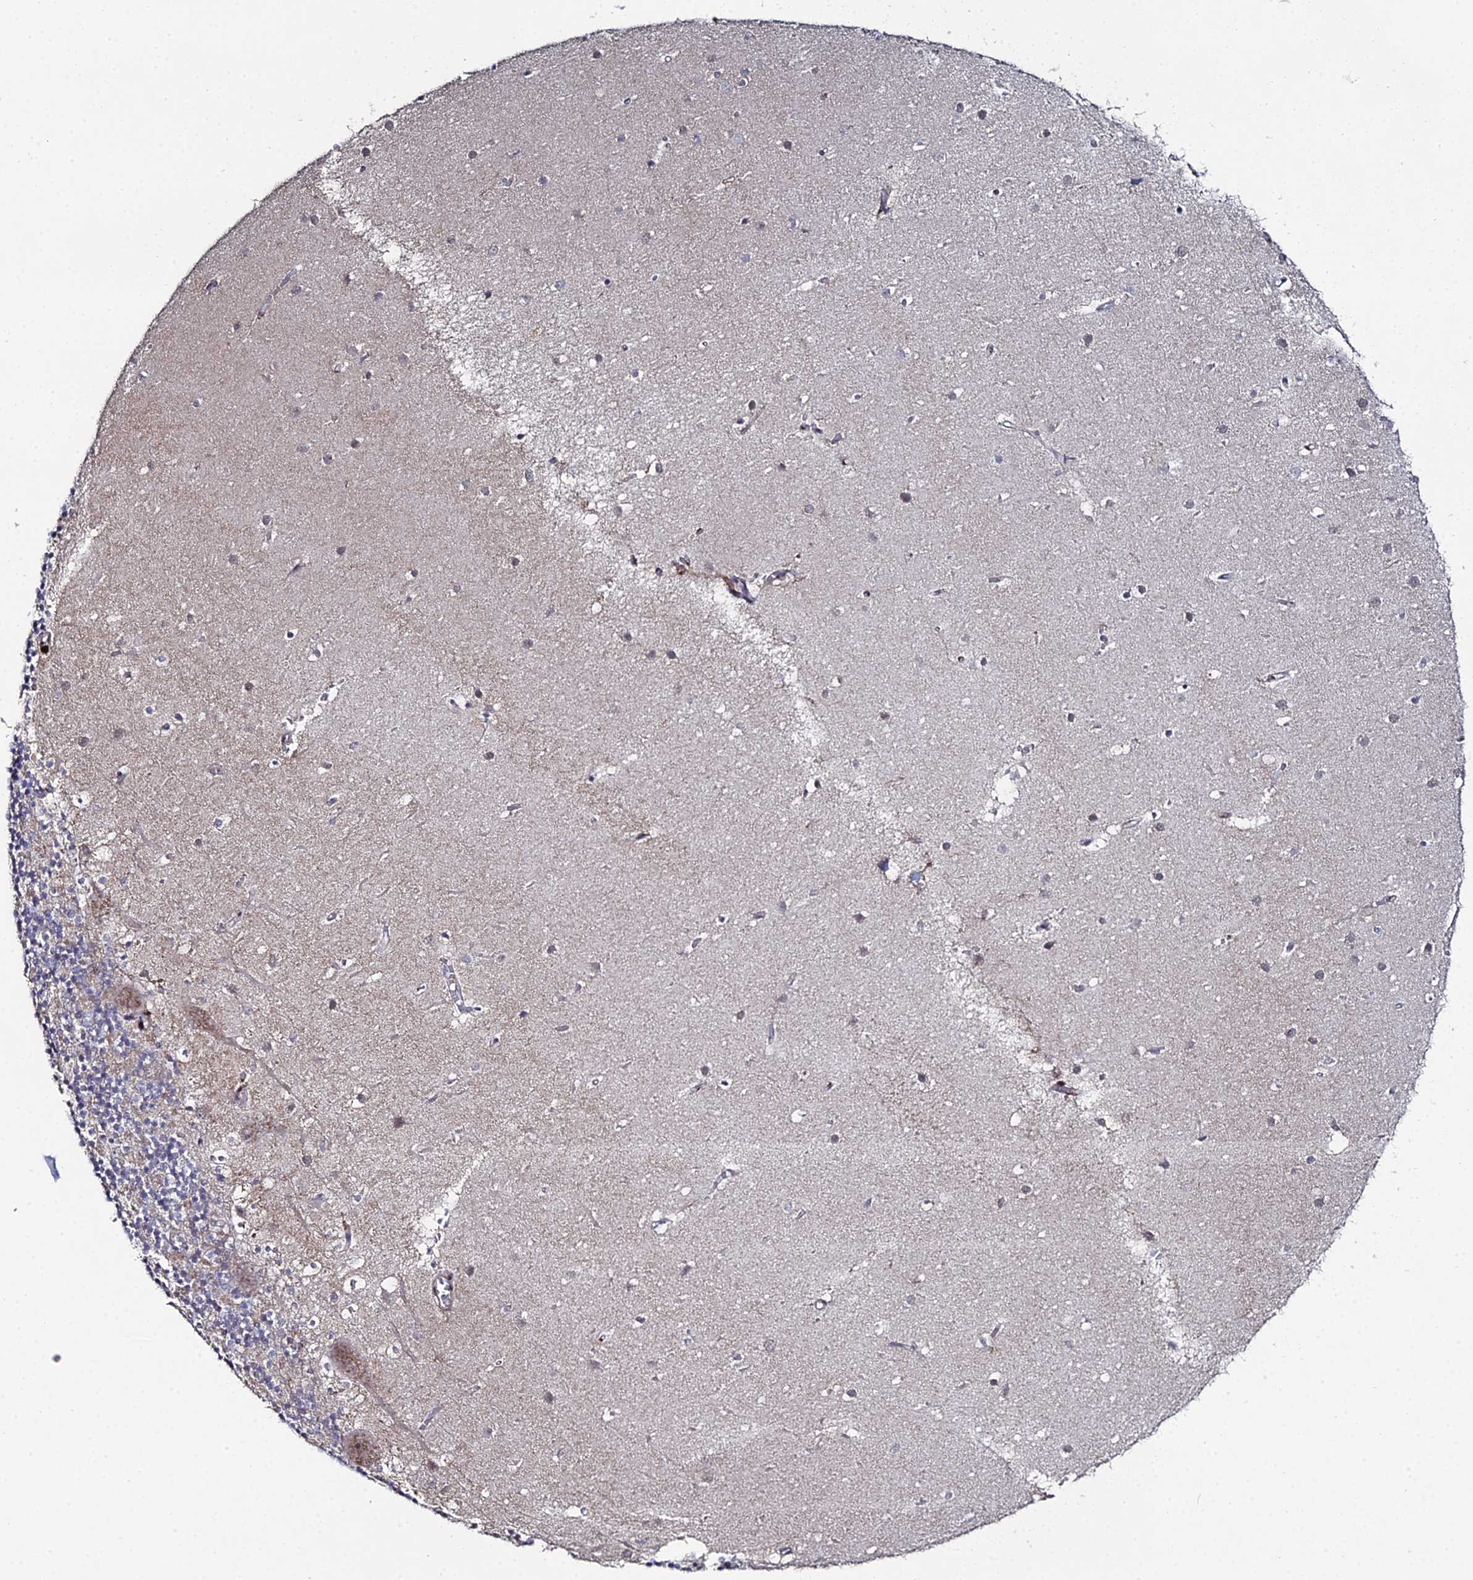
{"staining": {"intensity": "weak", "quantity": "25%-75%", "location": "cytoplasmic/membranous"}, "tissue": "cerebellum", "cell_type": "Cells in granular layer", "image_type": "normal", "snomed": [{"axis": "morphology", "description": "Normal tissue, NOS"}, {"axis": "topography", "description": "Cerebellum"}], "caption": "A histopathology image showing weak cytoplasmic/membranous expression in about 25%-75% of cells in granular layer in unremarkable cerebellum, as visualized by brown immunohistochemical staining.", "gene": "SGMS1", "patient": {"sex": "male", "age": 54}}